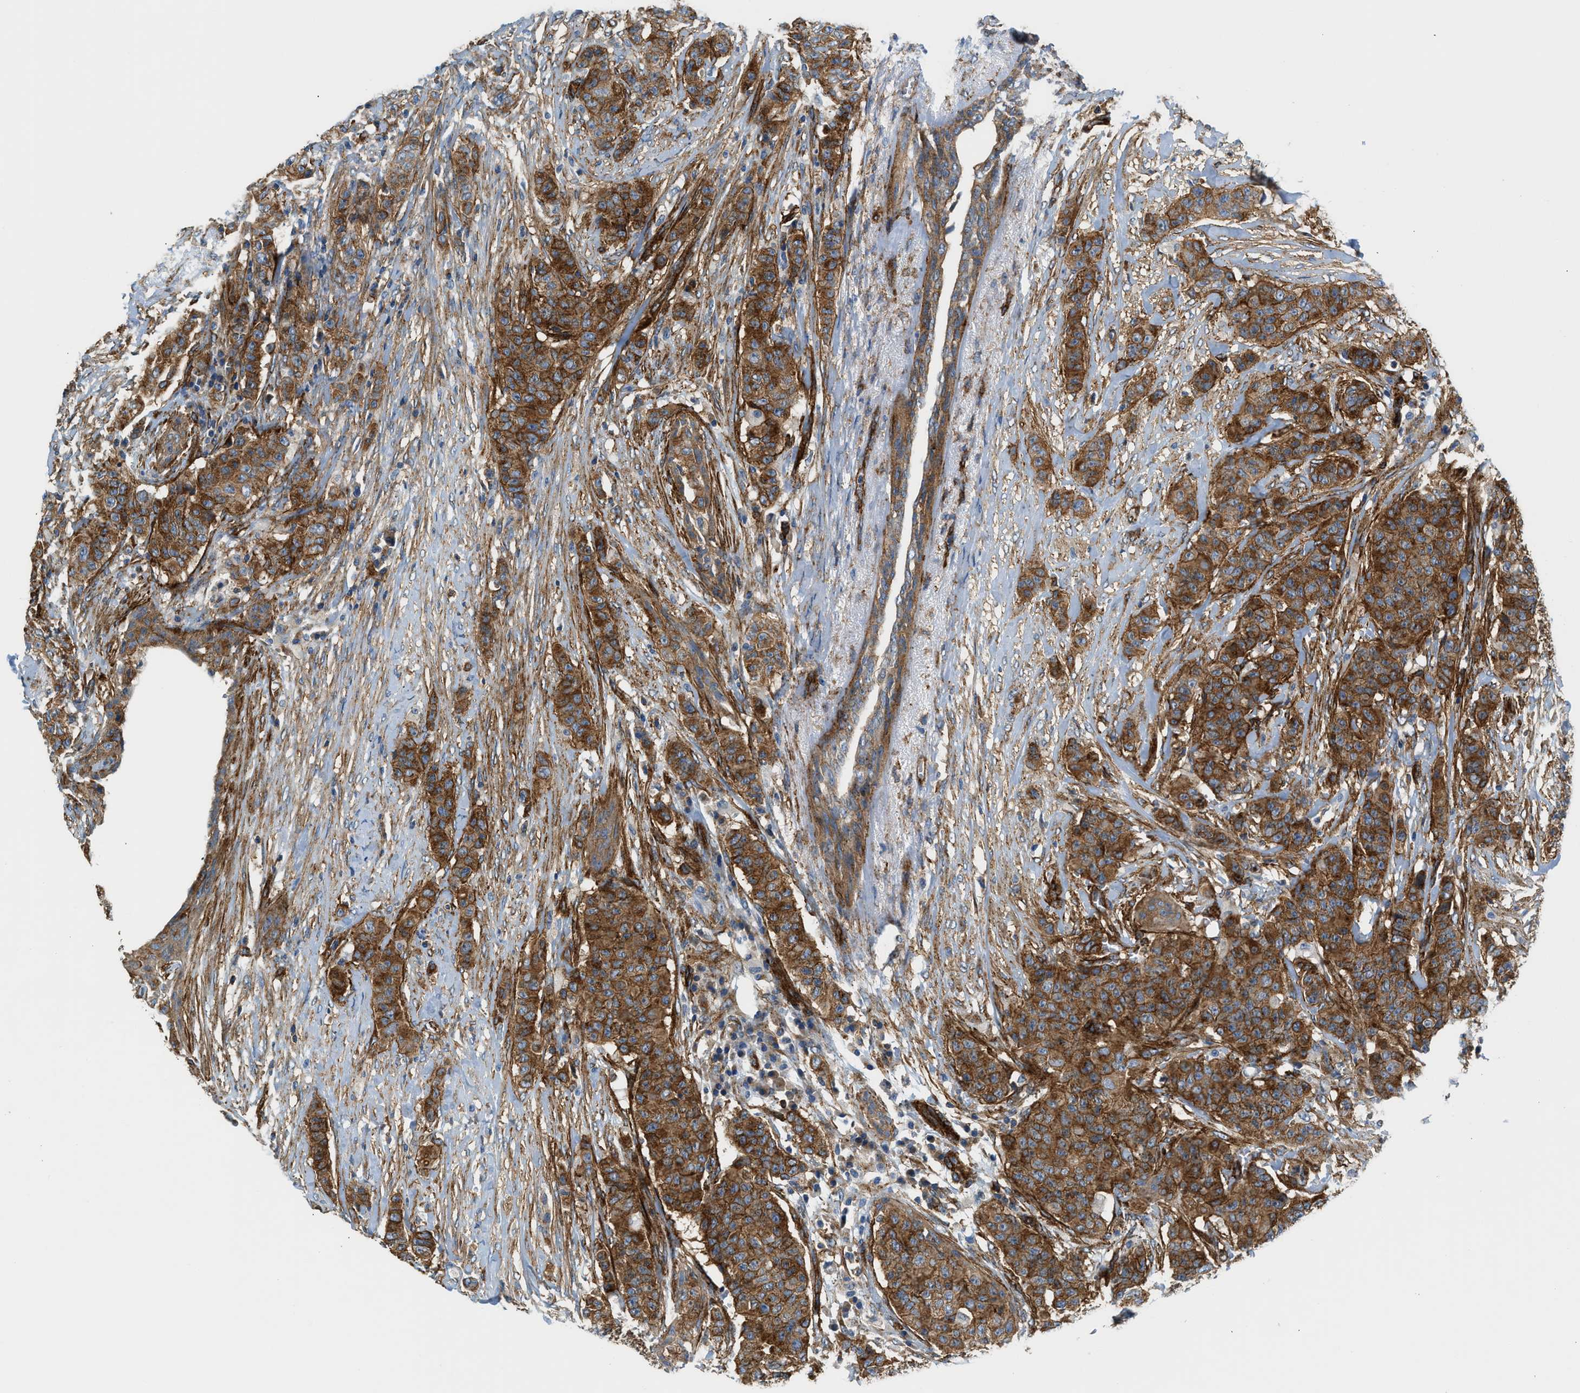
{"staining": {"intensity": "strong", "quantity": ">75%", "location": "cytoplasmic/membranous"}, "tissue": "breast cancer", "cell_type": "Tumor cells", "image_type": "cancer", "snomed": [{"axis": "morphology", "description": "Normal tissue, NOS"}, {"axis": "morphology", "description": "Duct carcinoma"}, {"axis": "topography", "description": "Breast"}], "caption": "An immunohistochemistry photomicrograph of neoplastic tissue is shown. Protein staining in brown highlights strong cytoplasmic/membranous positivity in breast cancer within tumor cells.", "gene": "HIP1", "patient": {"sex": "female", "age": 40}}